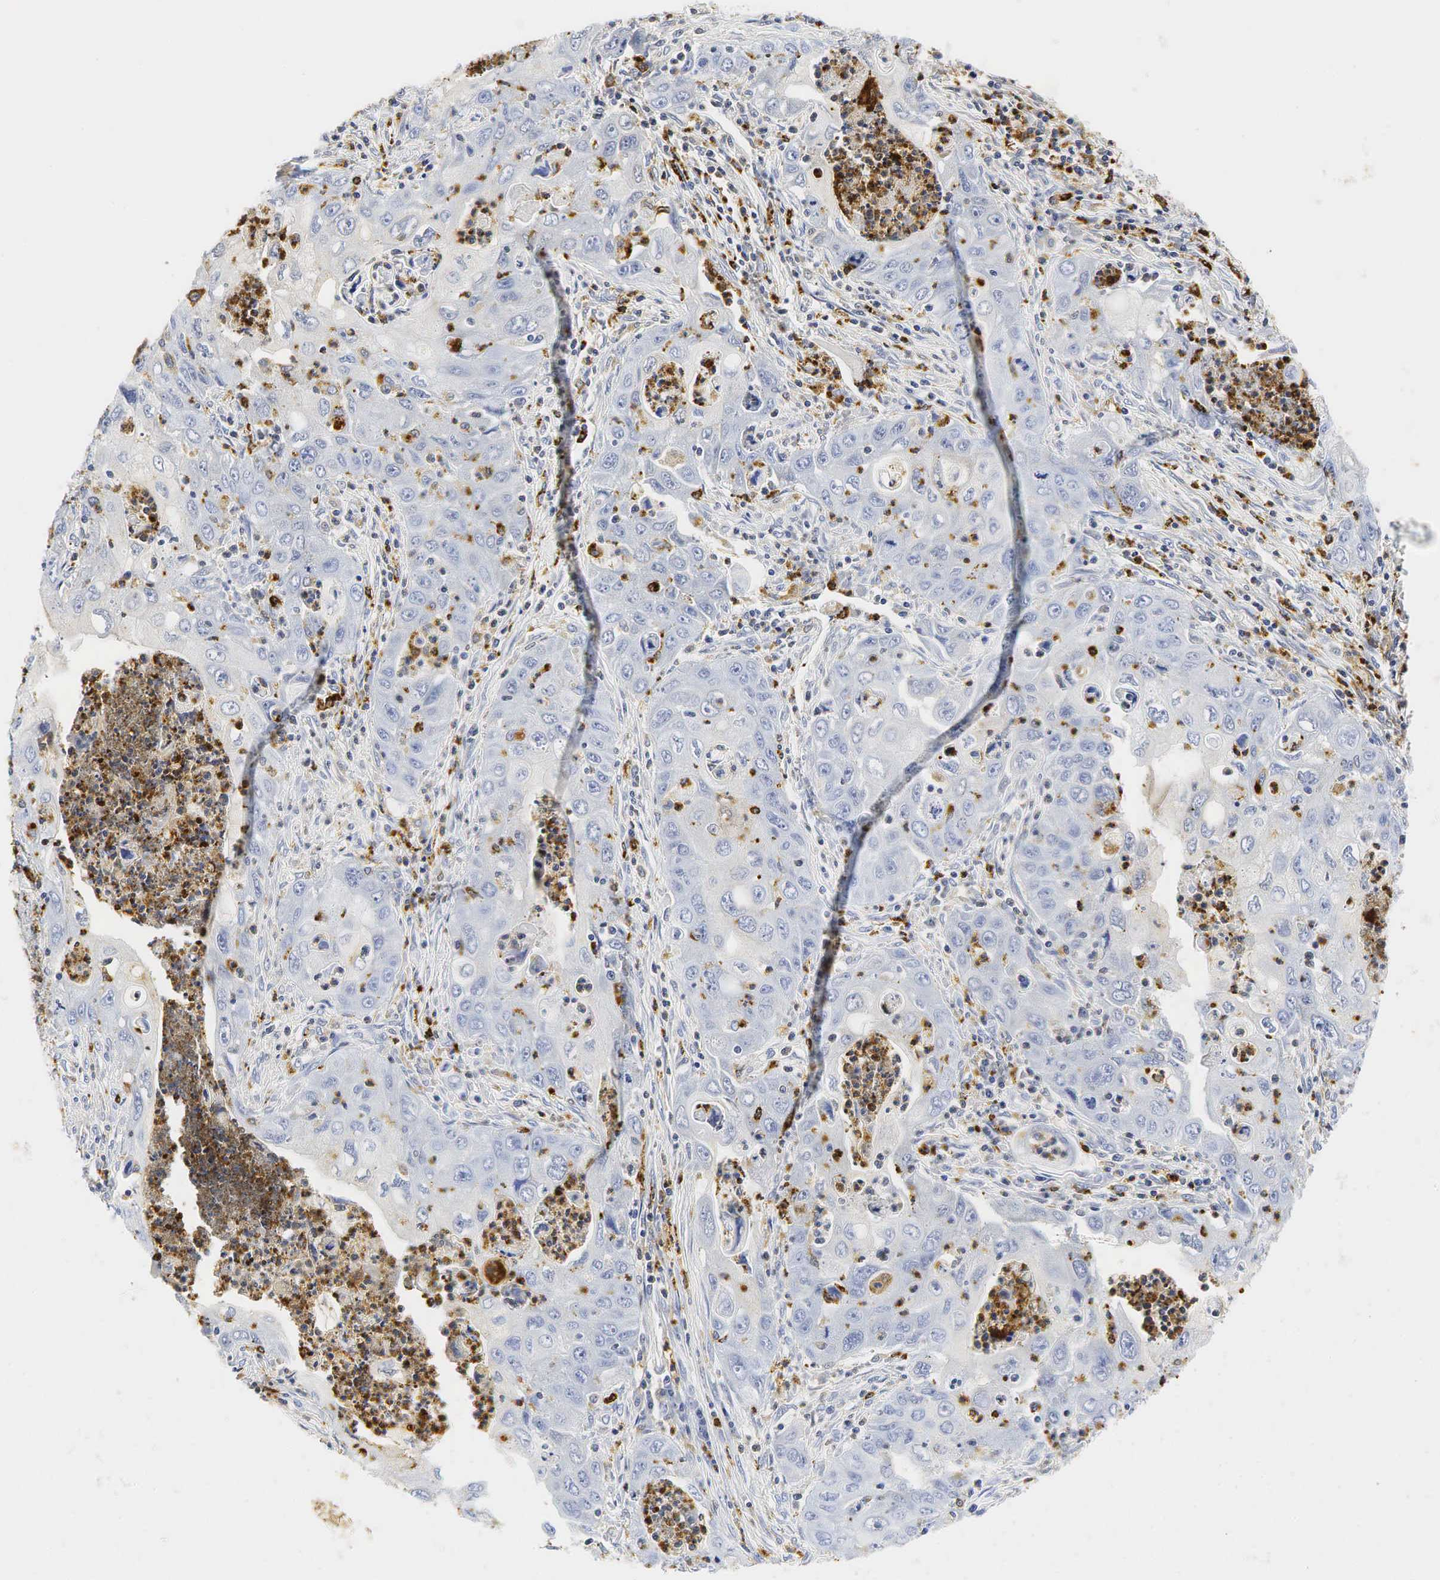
{"staining": {"intensity": "negative", "quantity": "none", "location": "none"}, "tissue": "pancreatic cancer", "cell_type": "Tumor cells", "image_type": "cancer", "snomed": [{"axis": "morphology", "description": "Adenocarcinoma, NOS"}, {"axis": "topography", "description": "Pancreas"}], "caption": "IHC of human adenocarcinoma (pancreatic) shows no positivity in tumor cells. (Stains: DAB immunohistochemistry (IHC) with hematoxylin counter stain, Microscopy: brightfield microscopy at high magnification).", "gene": "LYZ", "patient": {"sex": "male", "age": 70}}